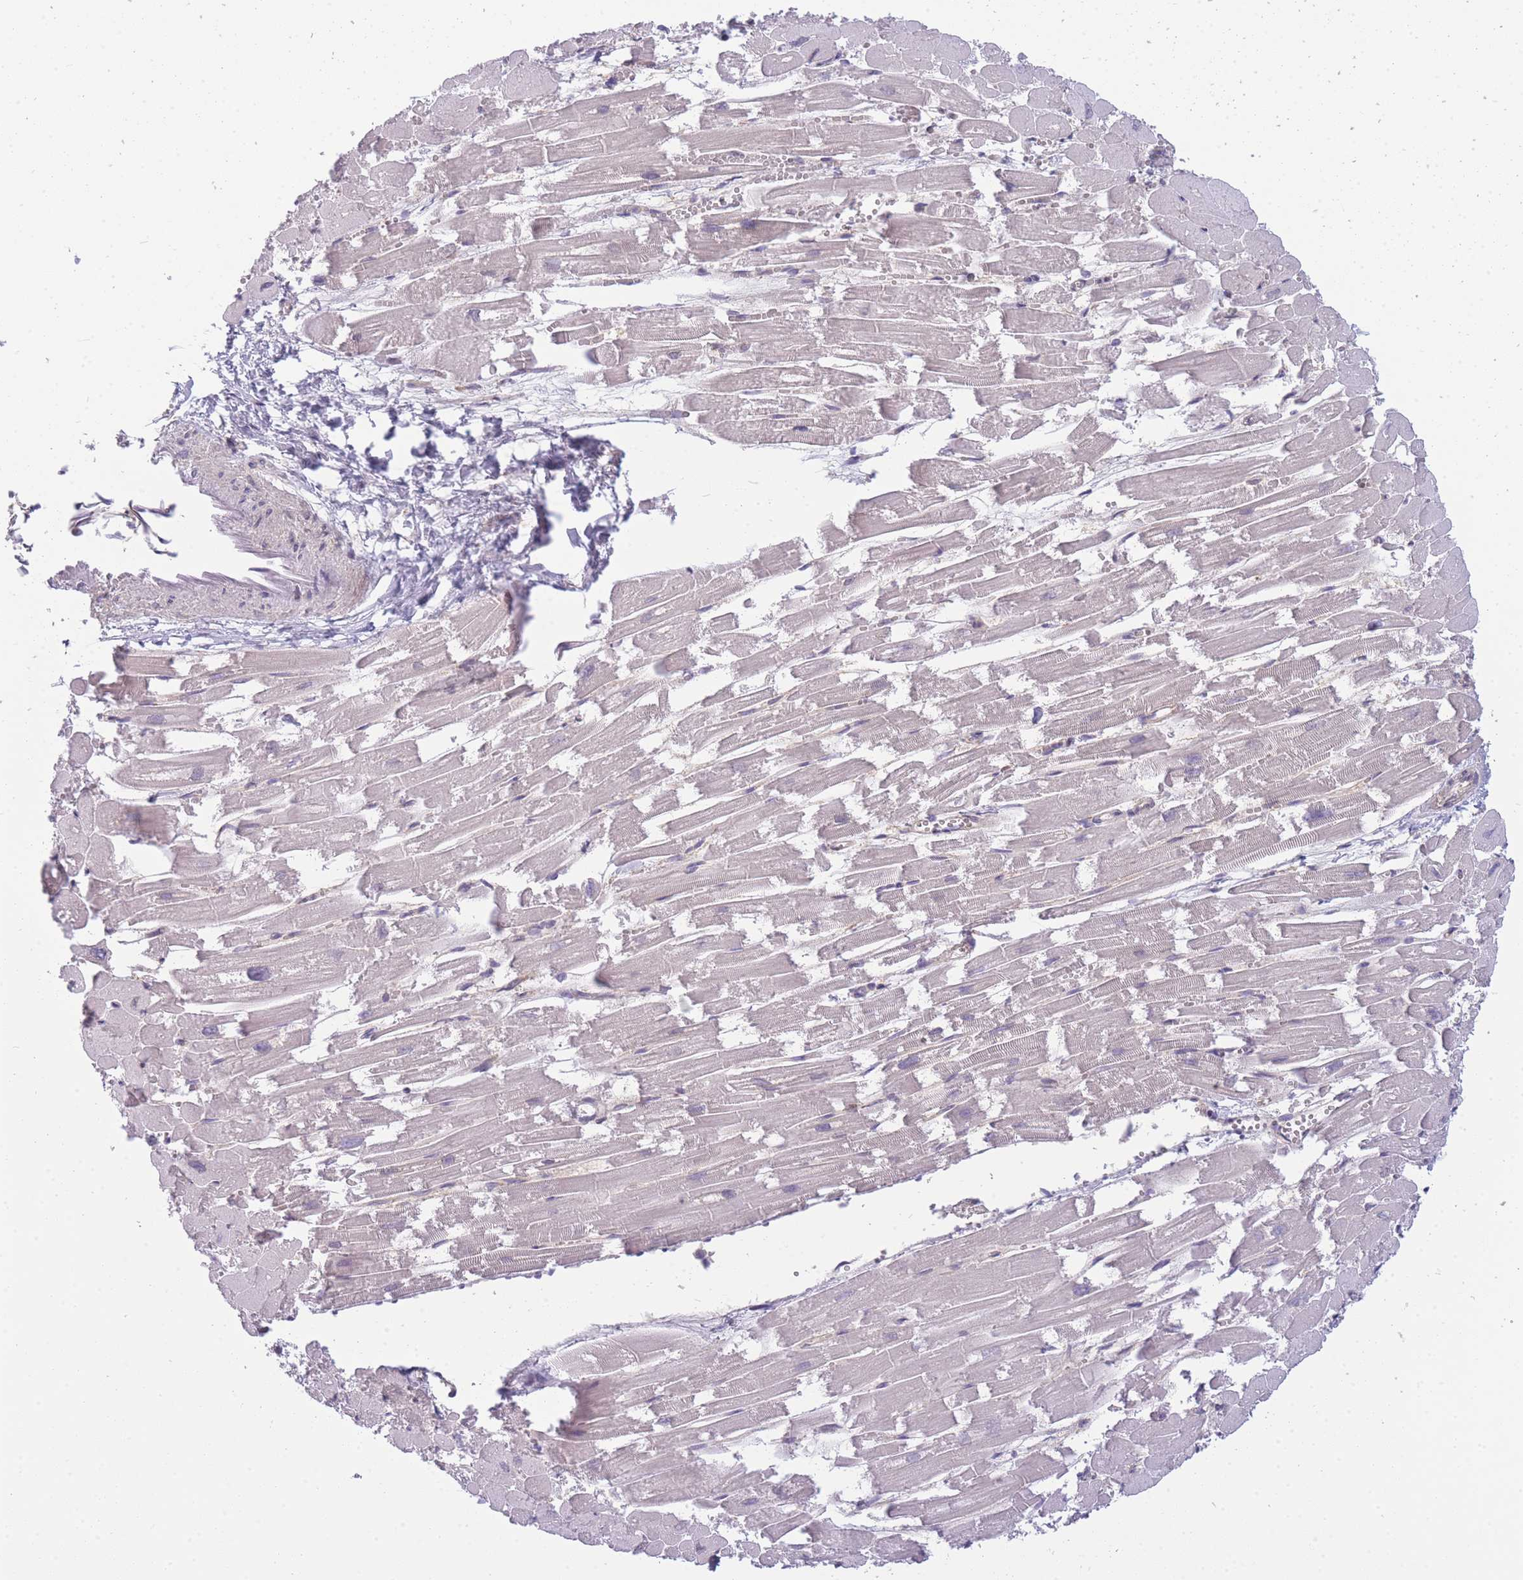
{"staining": {"intensity": "weak", "quantity": "25%-75%", "location": "cytoplasmic/membranous"}, "tissue": "heart muscle", "cell_type": "Cardiomyocytes", "image_type": "normal", "snomed": [{"axis": "morphology", "description": "Normal tissue, NOS"}, {"axis": "topography", "description": "Heart"}], "caption": "Weak cytoplasmic/membranous staining for a protein is appreciated in approximately 25%-75% of cardiomyocytes of benign heart muscle using immunohistochemistry.", "gene": "PFDN6", "patient": {"sex": "male", "age": 54}}